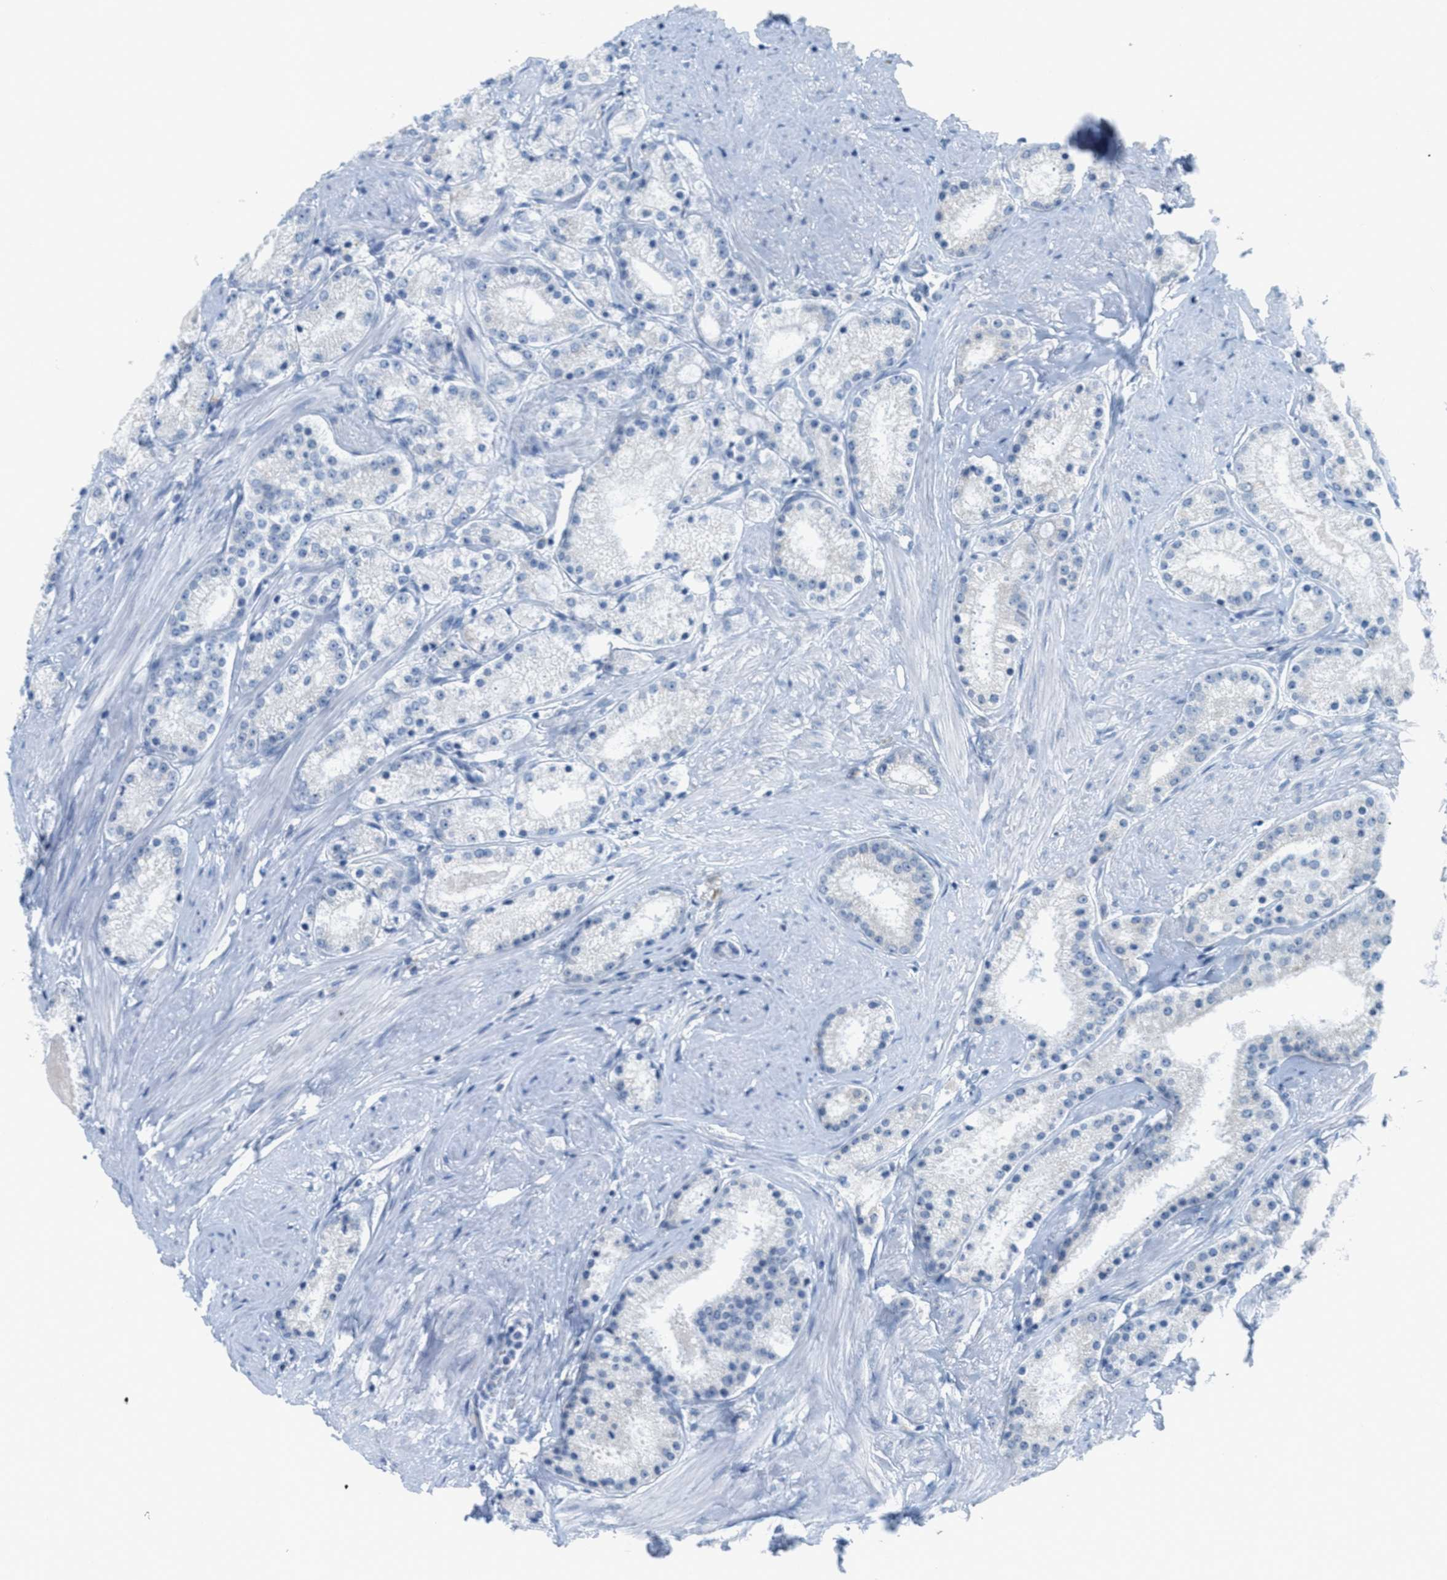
{"staining": {"intensity": "negative", "quantity": "none", "location": "none"}, "tissue": "prostate cancer", "cell_type": "Tumor cells", "image_type": "cancer", "snomed": [{"axis": "morphology", "description": "Adenocarcinoma, Low grade"}, {"axis": "topography", "description": "Prostate"}], "caption": "A high-resolution micrograph shows immunohistochemistry (IHC) staining of prostate cancer (low-grade adenocarcinoma), which shows no significant positivity in tumor cells.", "gene": "TEX264", "patient": {"sex": "male", "age": 63}}